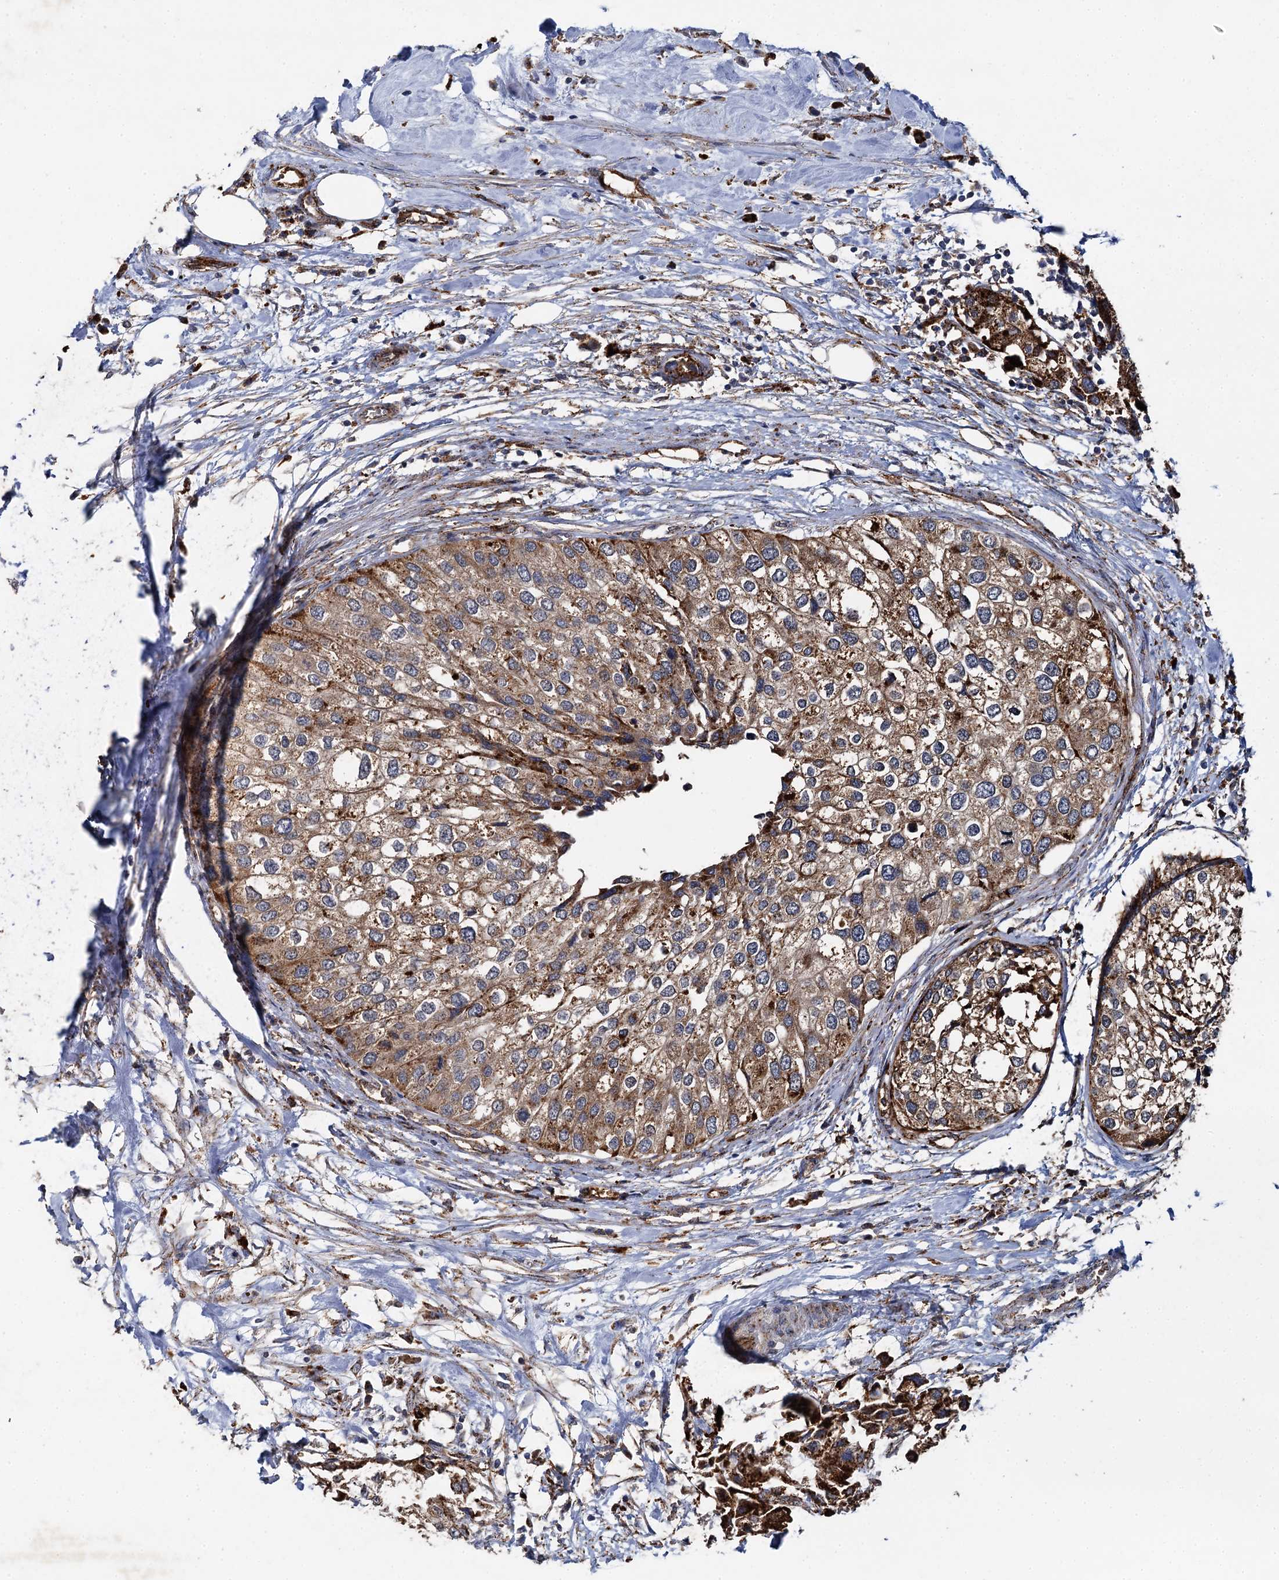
{"staining": {"intensity": "strong", "quantity": ">75%", "location": "cytoplasmic/membranous"}, "tissue": "urothelial cancer", "cell_type": "Tumor cells", "image_type": "cancer", "snomed": [{"axis": "morphology", "description": "Urothelial carcinoma, High grade"}, {"axis": "topography", "description": "Urinary bladder"}], "caption": "Immunohistochemistry of human urothelial cancer displays high levels of strong cytoplasmic/membranous positivity in about >75% of tumor cells. (IHC, brightfield microscopy, high magnification).", "gene": "GBA1", "patient": {"sex": "male", "age": 64}}